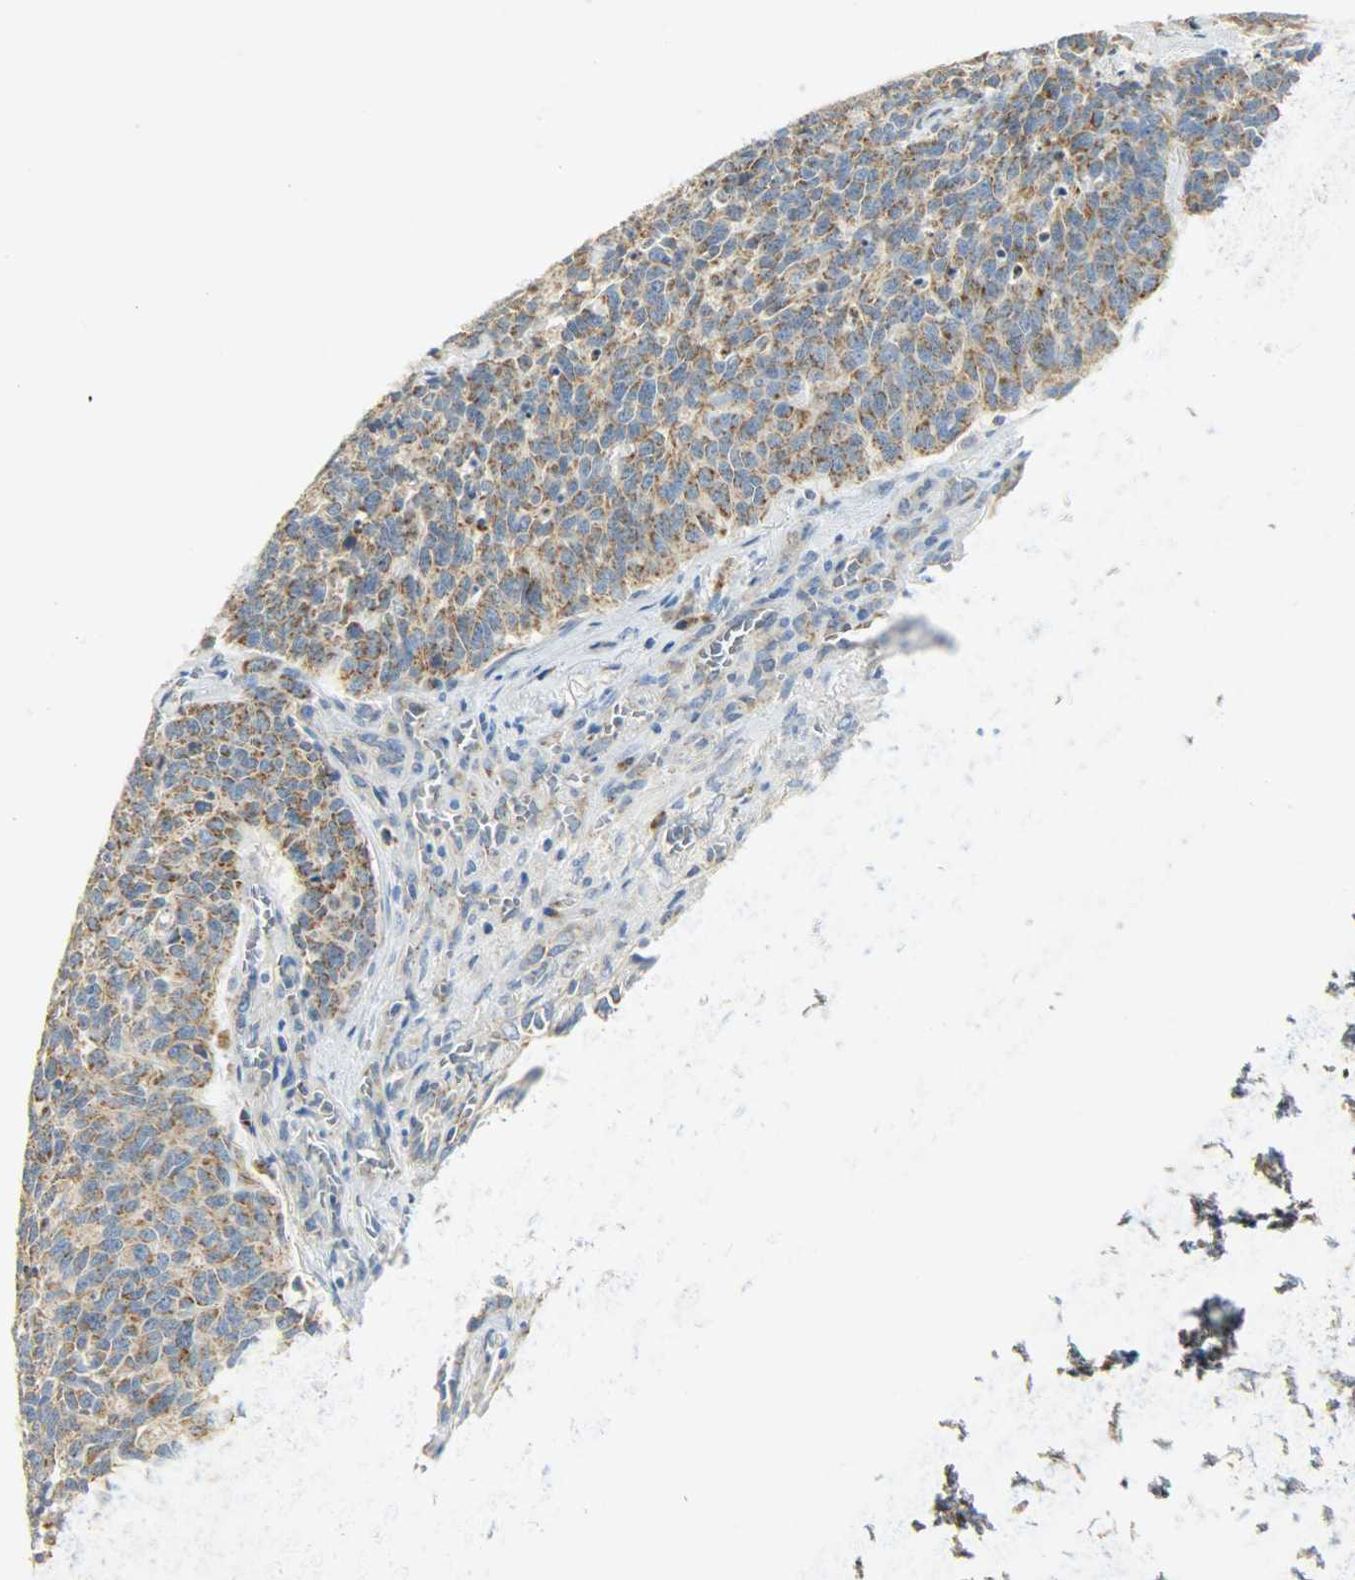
{"staining": {"intensity": "moderate", "quantity": ">75%", "location": "cytoplasmic/membranous"}, "tissue": "lung cancer", "cell_type": "Tumor cells", "image_type": "cancer", "snomed": [{"axis": "morphology", "description": "Neoplasm, malignant, NOS"}, {"axis": "topography", "description": "Lung"}], "caption": "Immunohistochemistry (IHC) photomicrograph of neoplastic tissue: lung malignant neoplasm stained using immunohistochemistry (IHC) displays medium levels of moderate protein expression localized specifically in the cytoplasmic/membranous of tumor cells, appearing as a cytoplasmic/membranous brown color.", "gene": "NNT", "patient": {"sex": "female", "age": 58}}